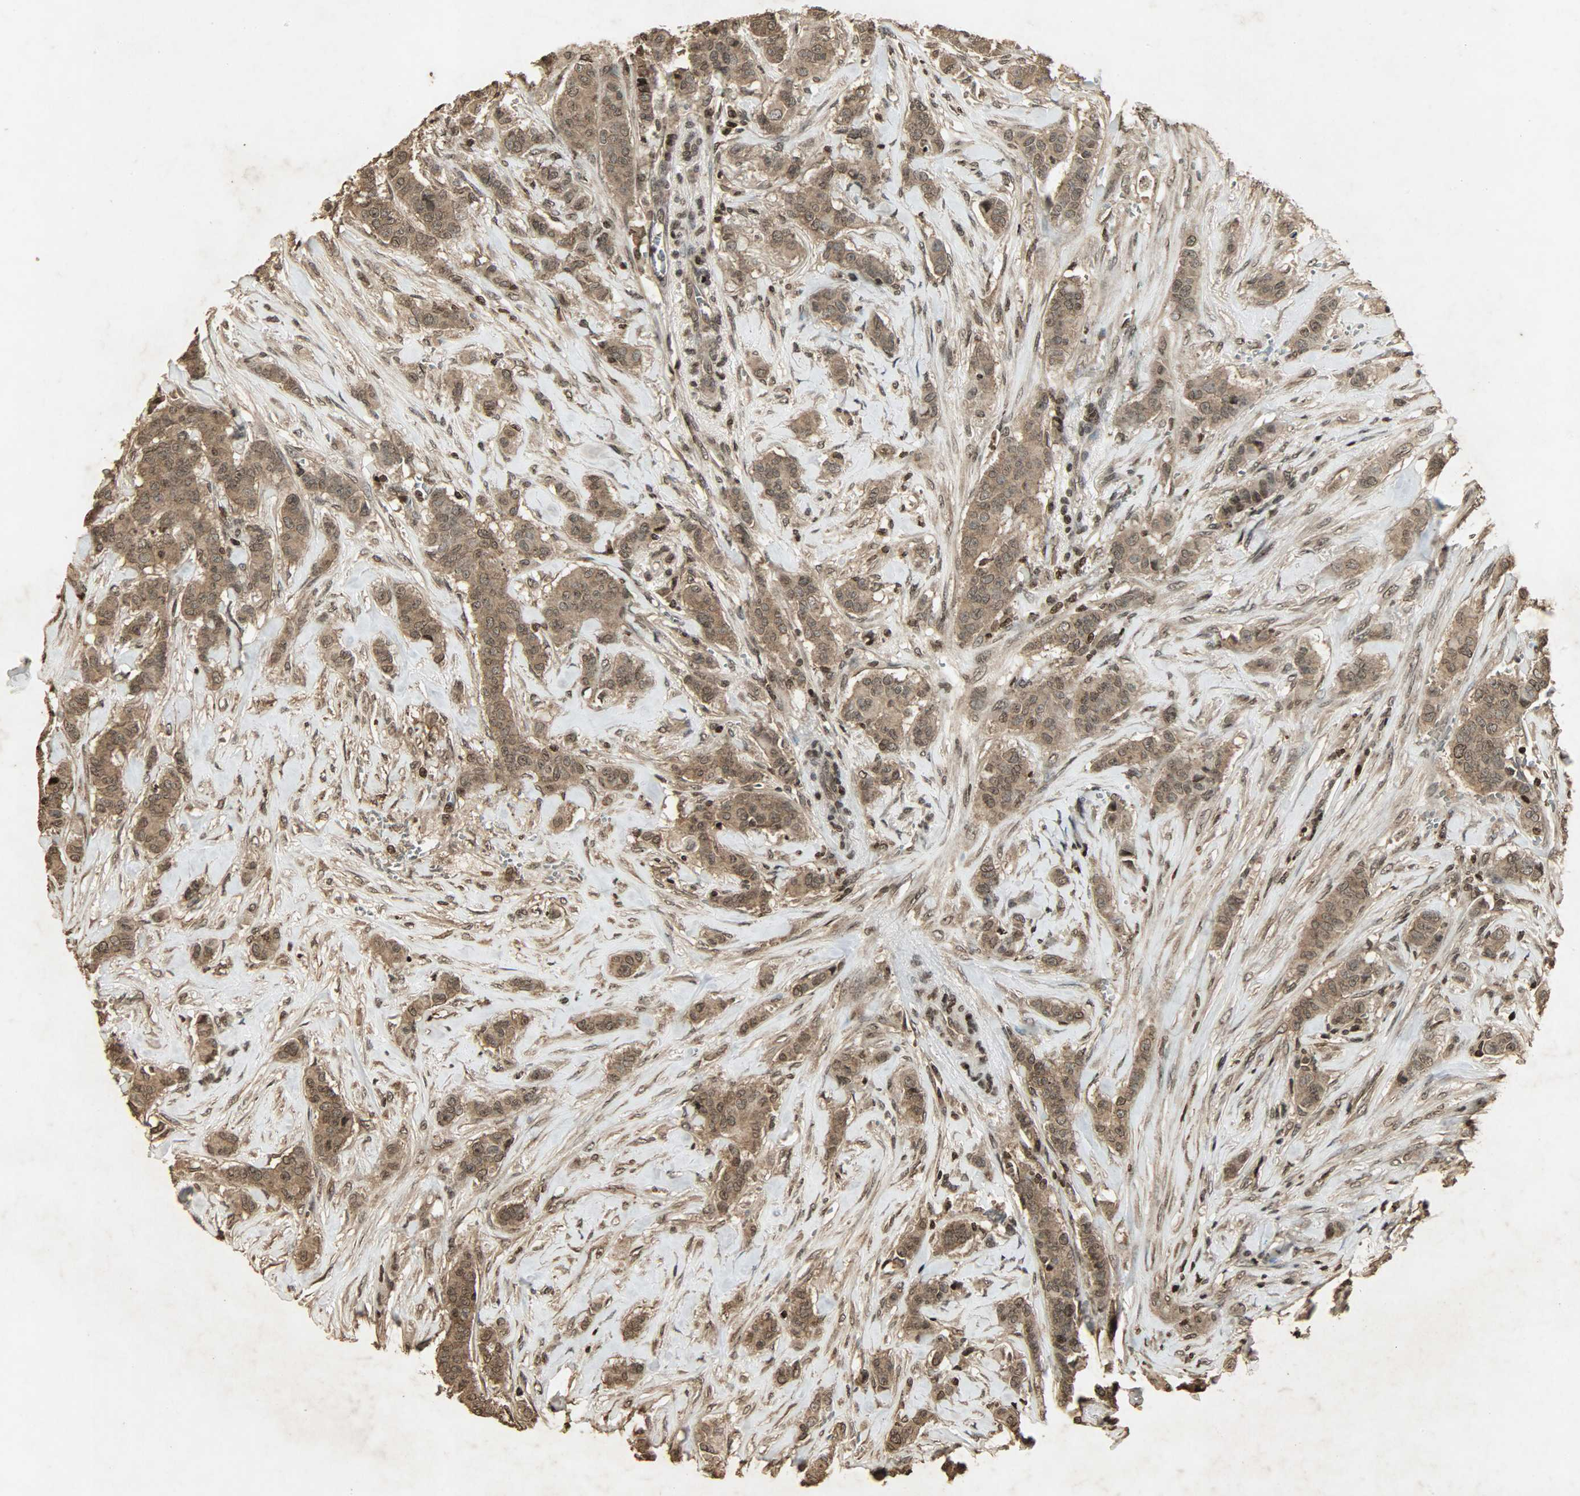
{"staining": {"intensity": "moderate", "quantity": ">75%", "location": "cytoplasmic/membranous,nuclear"}, "tissue": "breast cancer", "cell_type": "Tumor cells", "image_type": "cancer", "snomed": [{"axis": "morphology", "description": "Duct carcinoma"}, {"axis": "topography", "description": "Breast"}], "caption": "Immunohistochemical staining of human breast cancer (invasive ductal carcinoma) exhibits moderate cytoplasmic/membranous and nuclear protein expression in about >75% of tumor cells. (DAB (3,3'-diaminobenzidine) IHC, brown staining for protein, blue staining for nuclei).", "gene": "PPP3R1", "patient": {"sex": "female", "age": 40}}